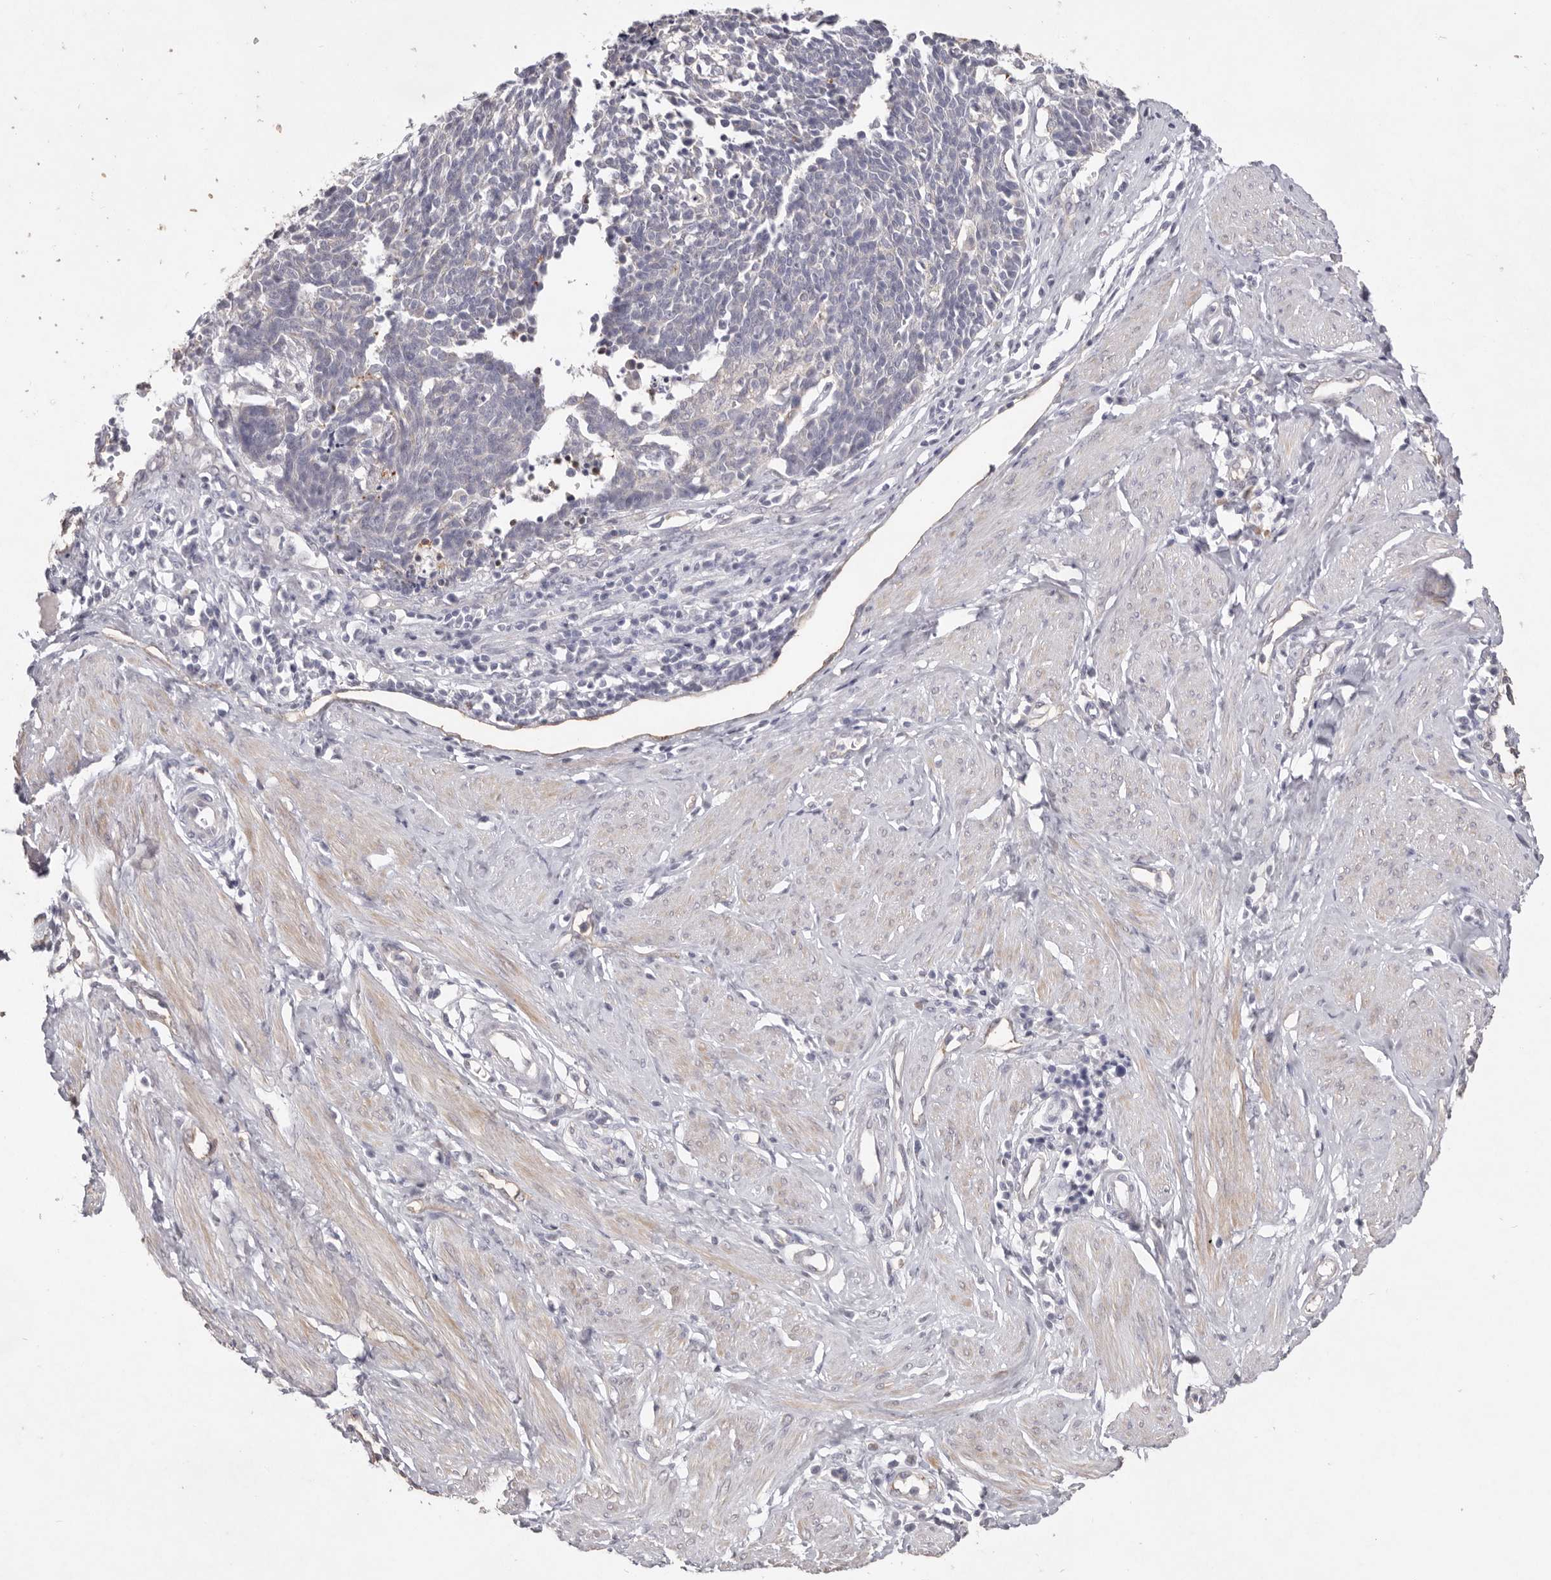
{"staining": {"intensity": "negative", "quantity": "none", "location": "none"}, "tissue": "cervical cancer", "cell_type": "Tumor cells", "image_type": "cancer", "snomed": [{"axis": "morphology", "description": "Normal tissue, NOS"}, {"axis": "morphology", "description": "Squamous cell carcinoma, NOS"}, {"axis": "topography", "description": "Cervix"}], "caption": "This is an IHC photomicrograph of cervical squamous cell carcinoma. There is no expression in tumor cells.", "gene": "ZYG11B", "patient": {"sex": "female", "age": 35}}